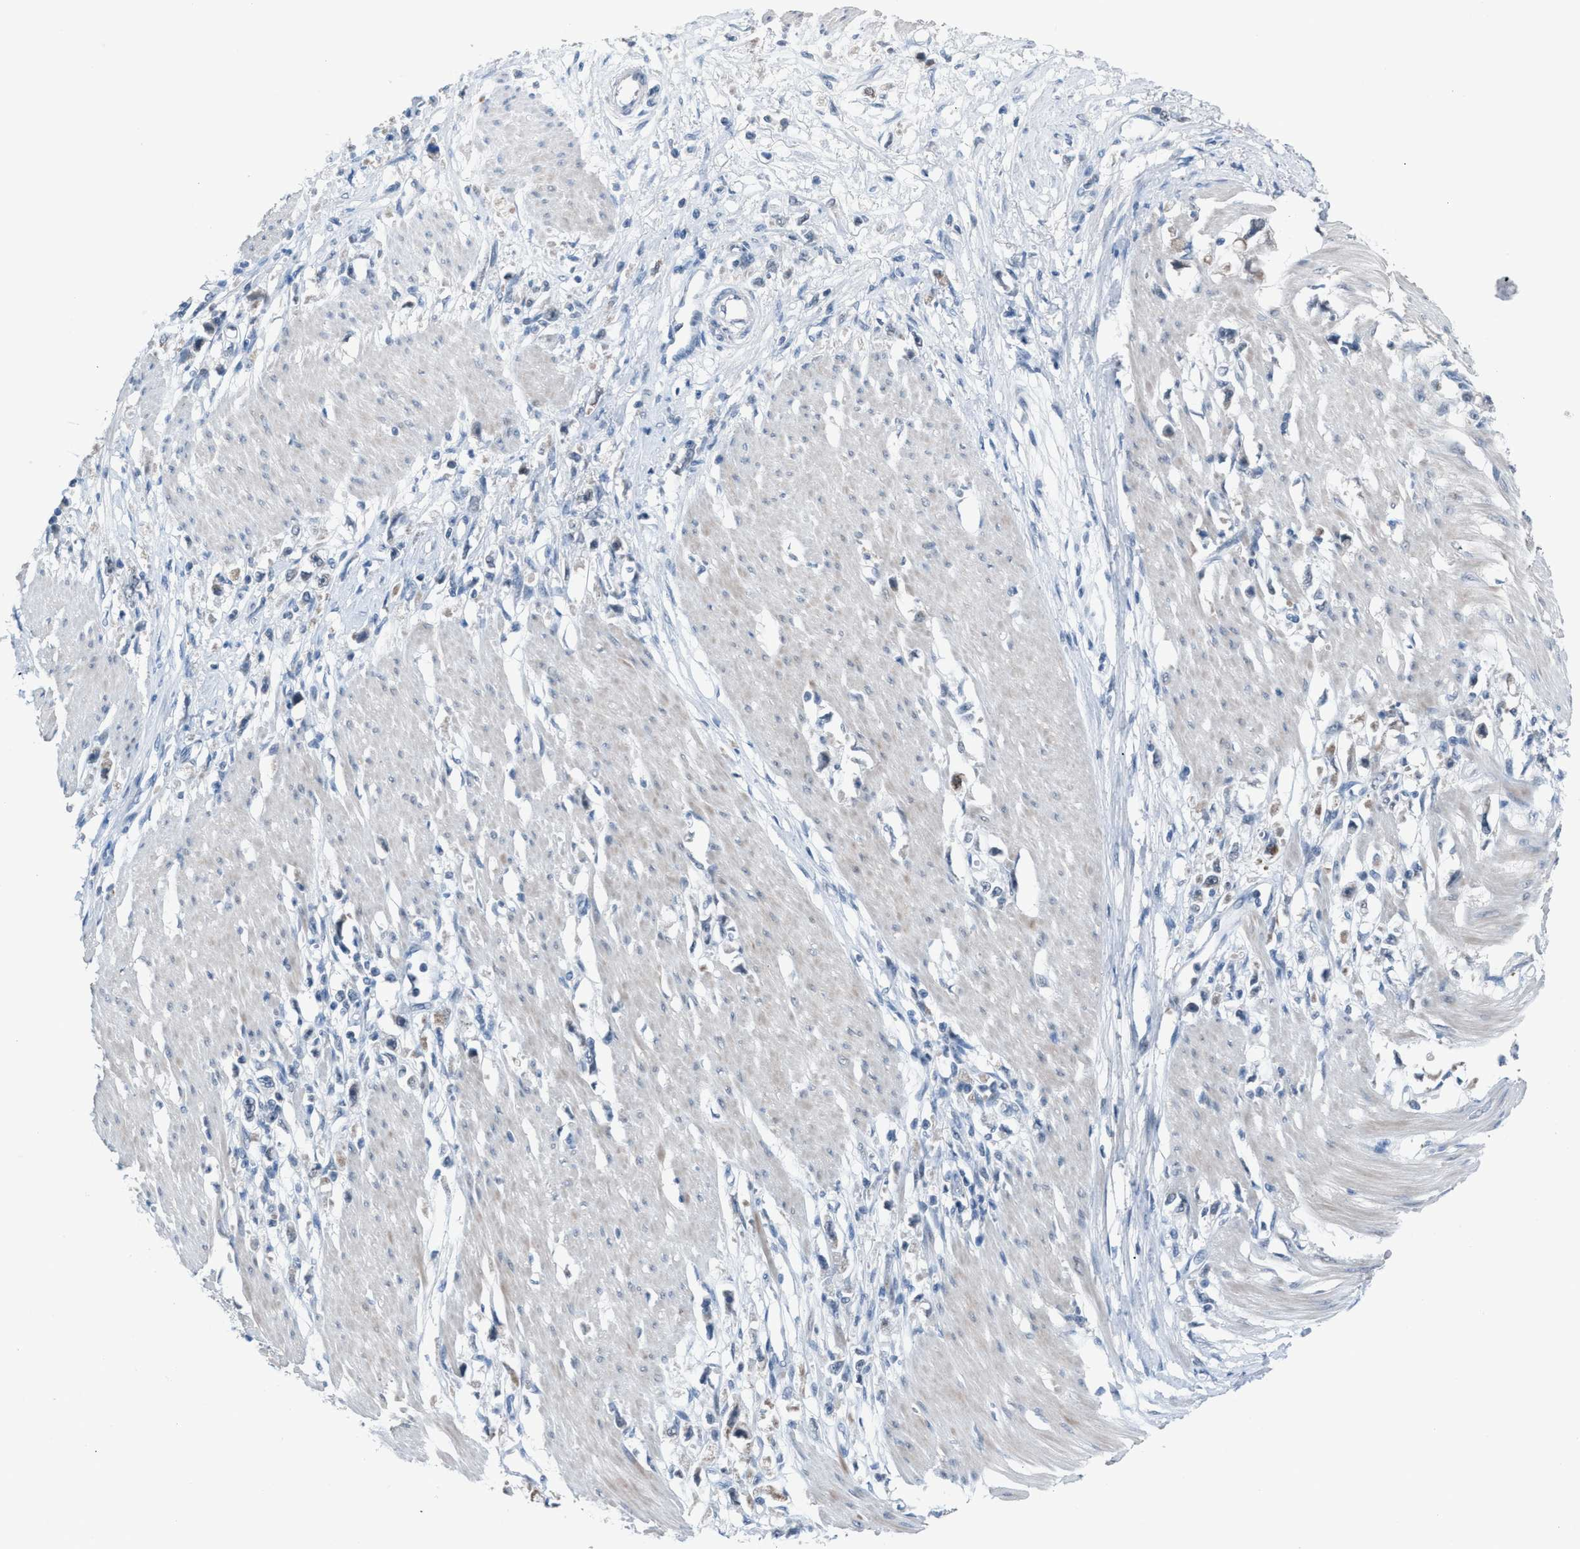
{"staining": {"intensity": "negative", "quantity": "none", "location": "none"}, "tissue": "stomach cancer", "cell_type": "Tumor cells", "image_type": "cancer", "snomed": [{"axis": "morphology", "description": "Adenocarcinoma, NOS"}, {"axis": "topography", "description": "Stomach"}], "caption": "A photomicrograph of human stomach cancer is negative for staining in tumor cells.", "gene": "ANAPC11", "patient": {"sex": "female", "age": 59}}